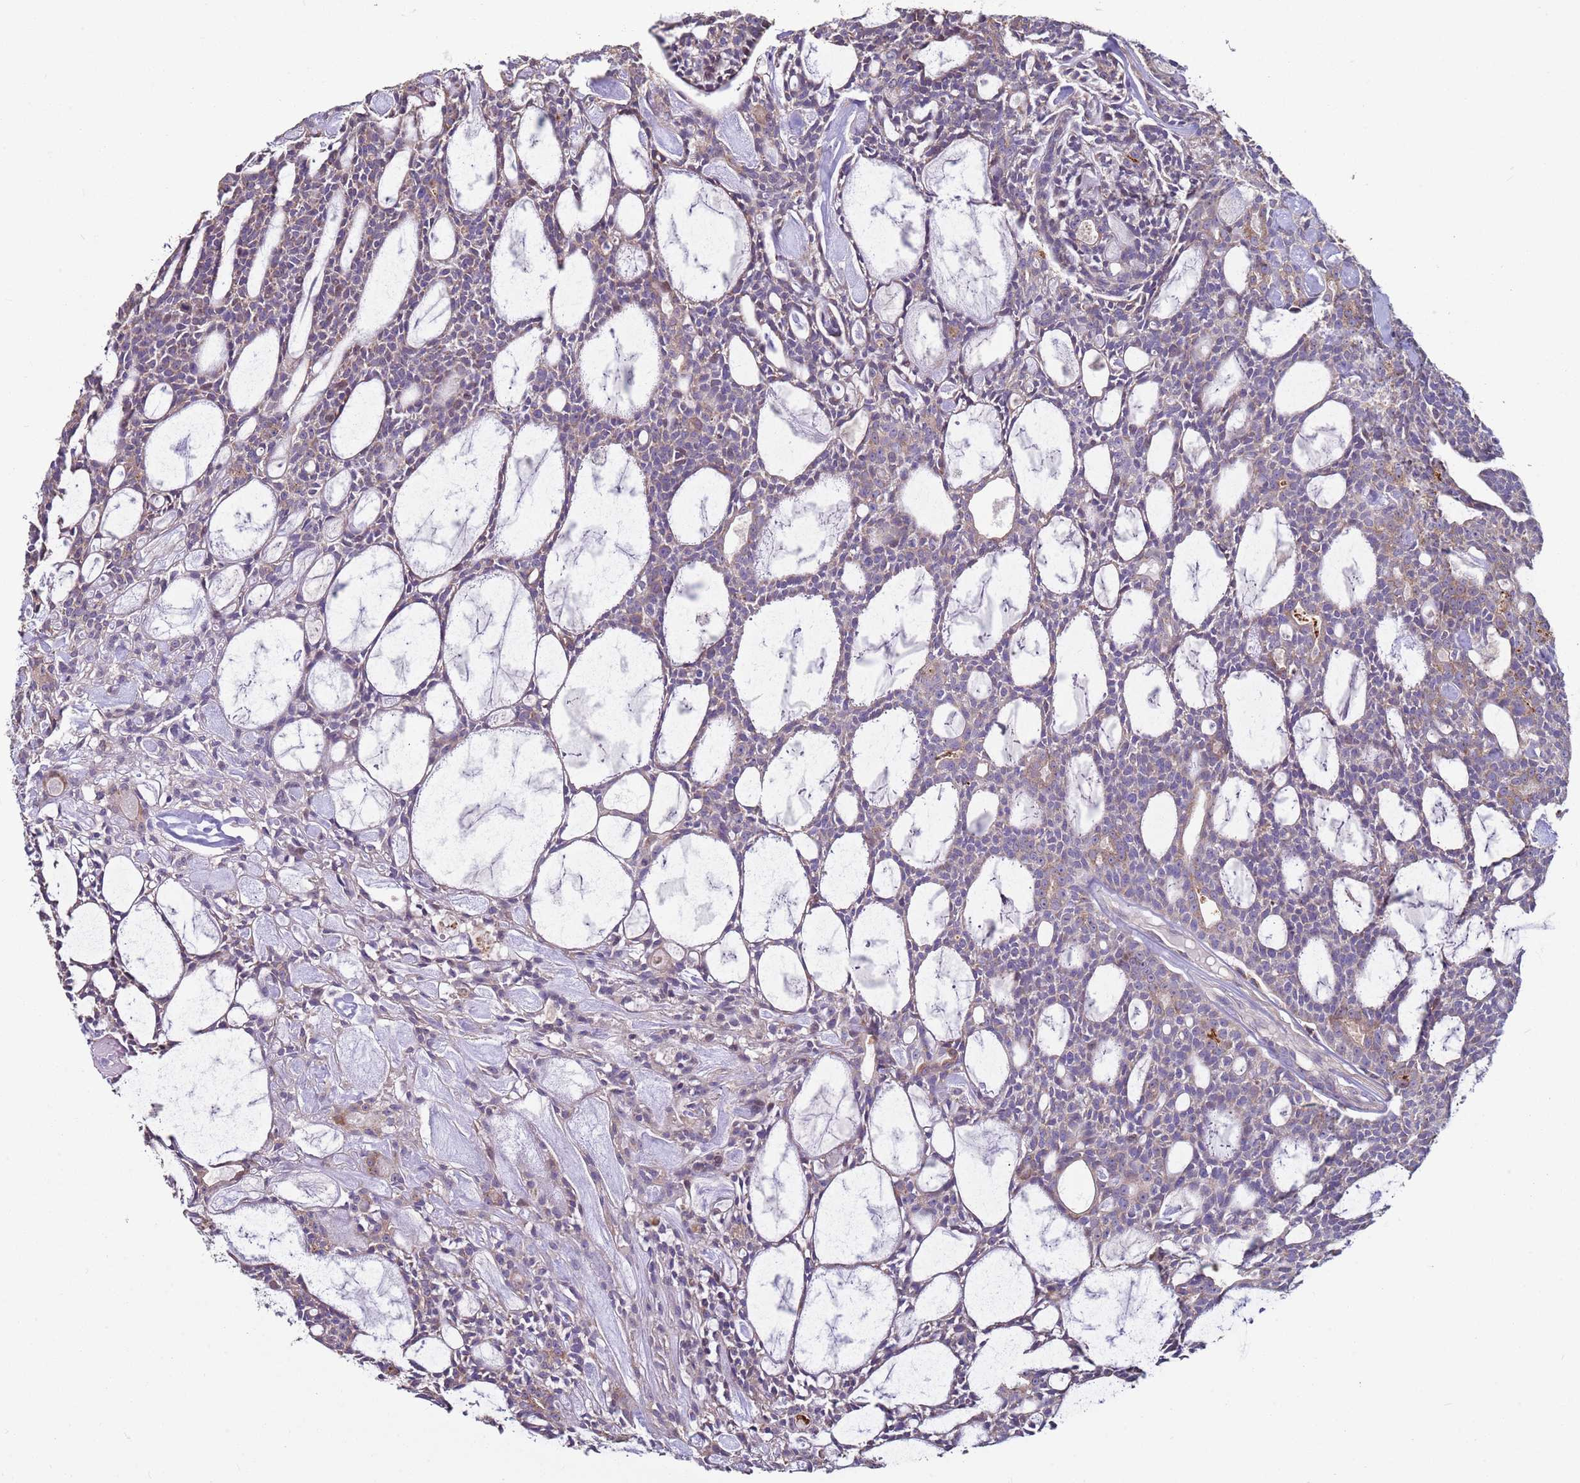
{"staining": {"intensity": "negative", "quantity": "none", "location": "none"}, "tissue": "head and neck cancer", "cell_type": "Tumor cells", "image_type": "cancer", "snomed": [{"axis": "morphology", "description": "Adenocarcinoma, NOS"}, {"axis": "topography", "description": "Salivary gland"}, {"axis": "topography", "description": "Head-Neck"}], "caption": "Protein analysis of head and neck cancer (adenocarcinoma) exhibits no significant positivity in tumor cells.", "gene": "DIP2B", "patient": {"sex": "male", "age": 55}}